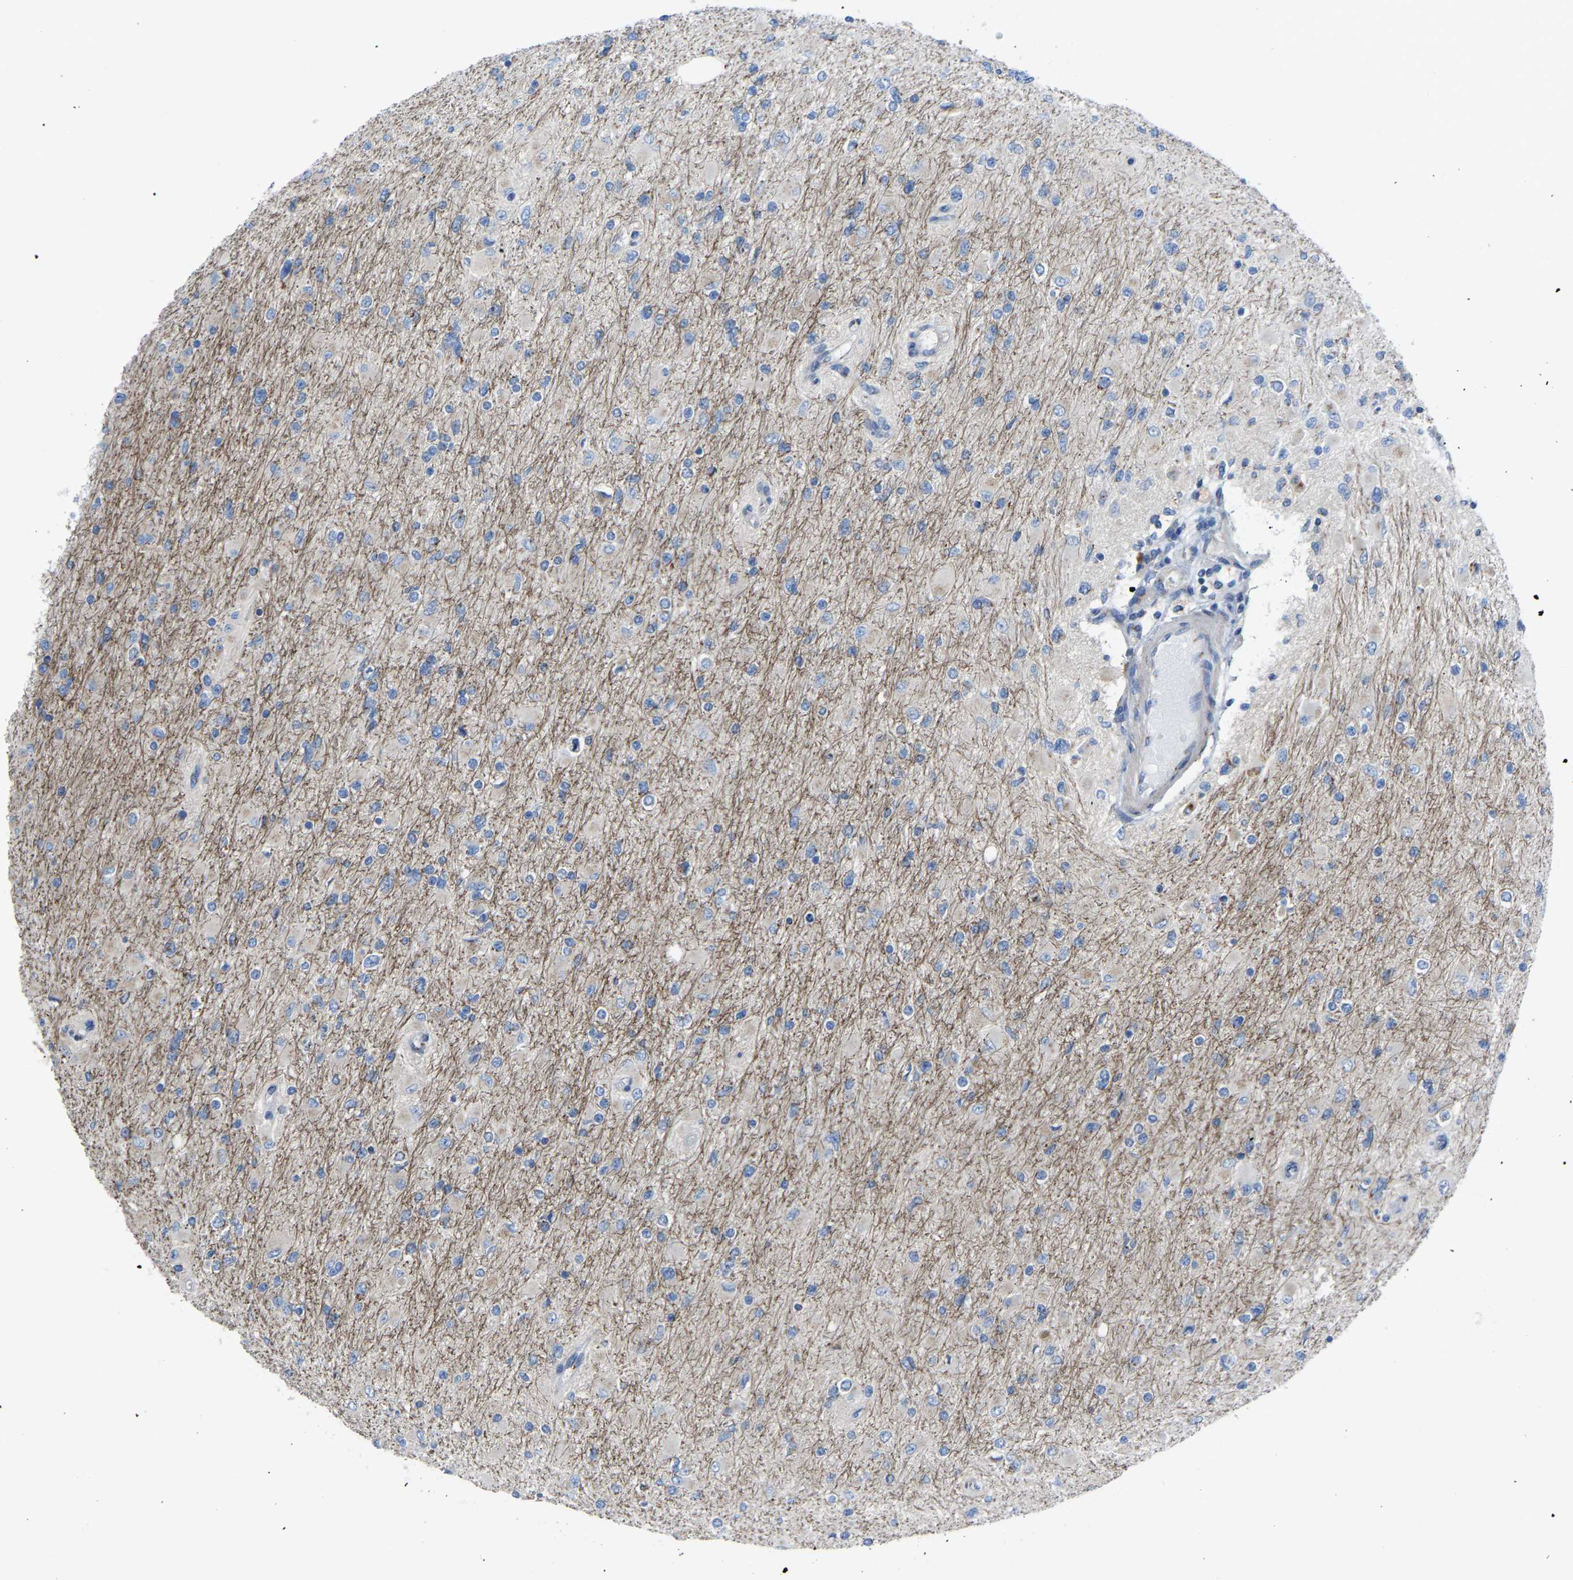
{"staining": {"intensity": "negative", "quantity": "none", "location": "none"}, "tissue": "glioma", "cell_type": "Tumor cells", "image_type": "cancer", "snomed": [{"axis": "morphology", "description": "Glioma, malignant, High grade"}, {"axis": "topography", "description": "Cerebral cortex"}], "caption": "An image of malignant glioma (high-grade) stained for a protein displays no brown staining in tumor cells.", "gene": "CANT1", "patient": {"sex": "female", "age": 36}}